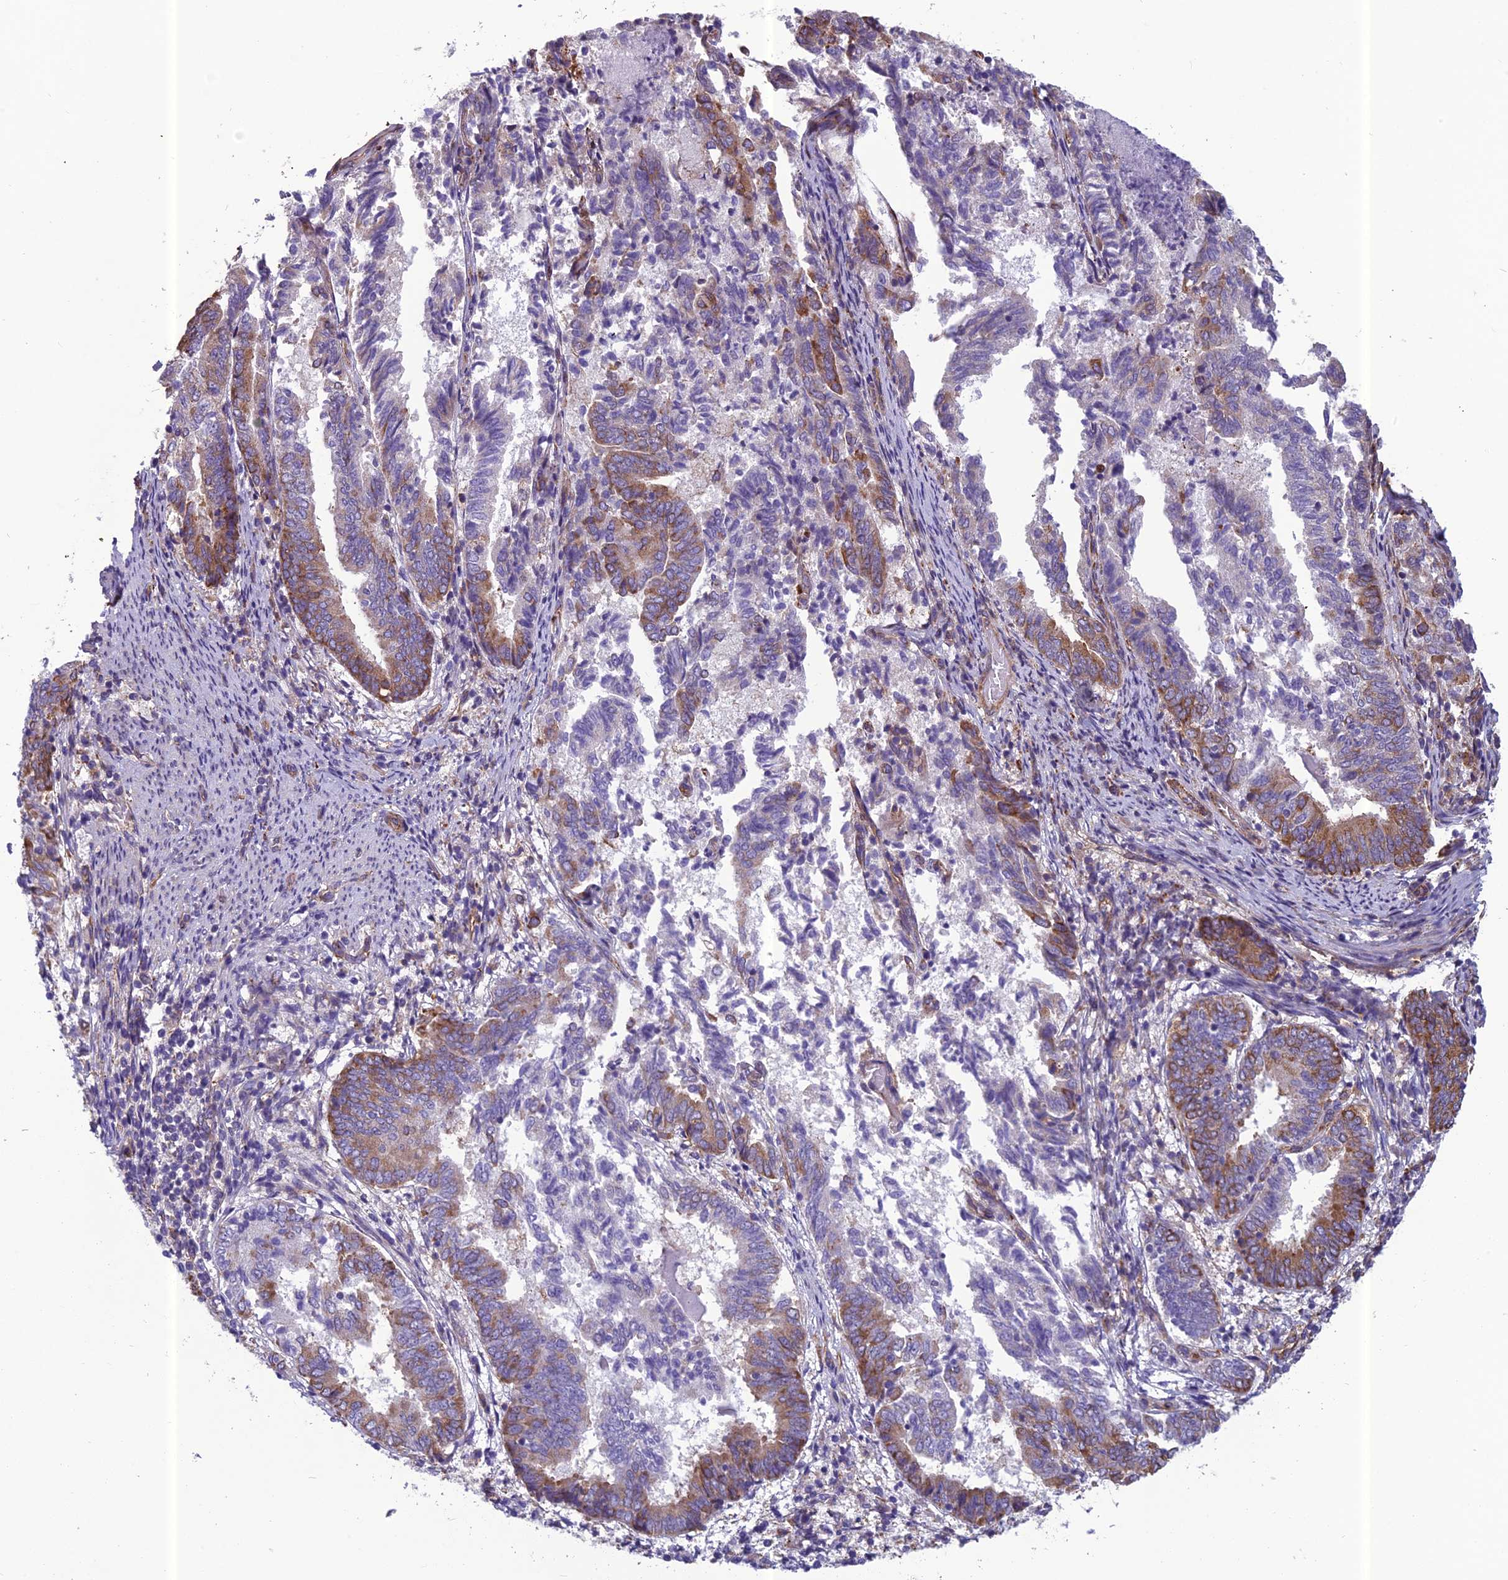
{"staining": {"intensity": "moderate", "quantity": "25%-75%", "location": "cytoplasmic/membranous"}, "tissue": "endometrial cancer", "cell_type": "Tumor cells", "image_type": "cancer", "snomed": [{"axis": "morphology", "description": "Adenocarcinoma, NOS"}, {"axis": "topography", "description": "Endometrium"}], "caption": "Endometrial cancer (adenocarcinoma) stained for a protein (brown) shows moderate cytoplasmic/membranous positive positivity in approximately 25%-75% of tumor cells.", "gene": "SPDL1", "patient": {"sex": "female", "age": 80}}